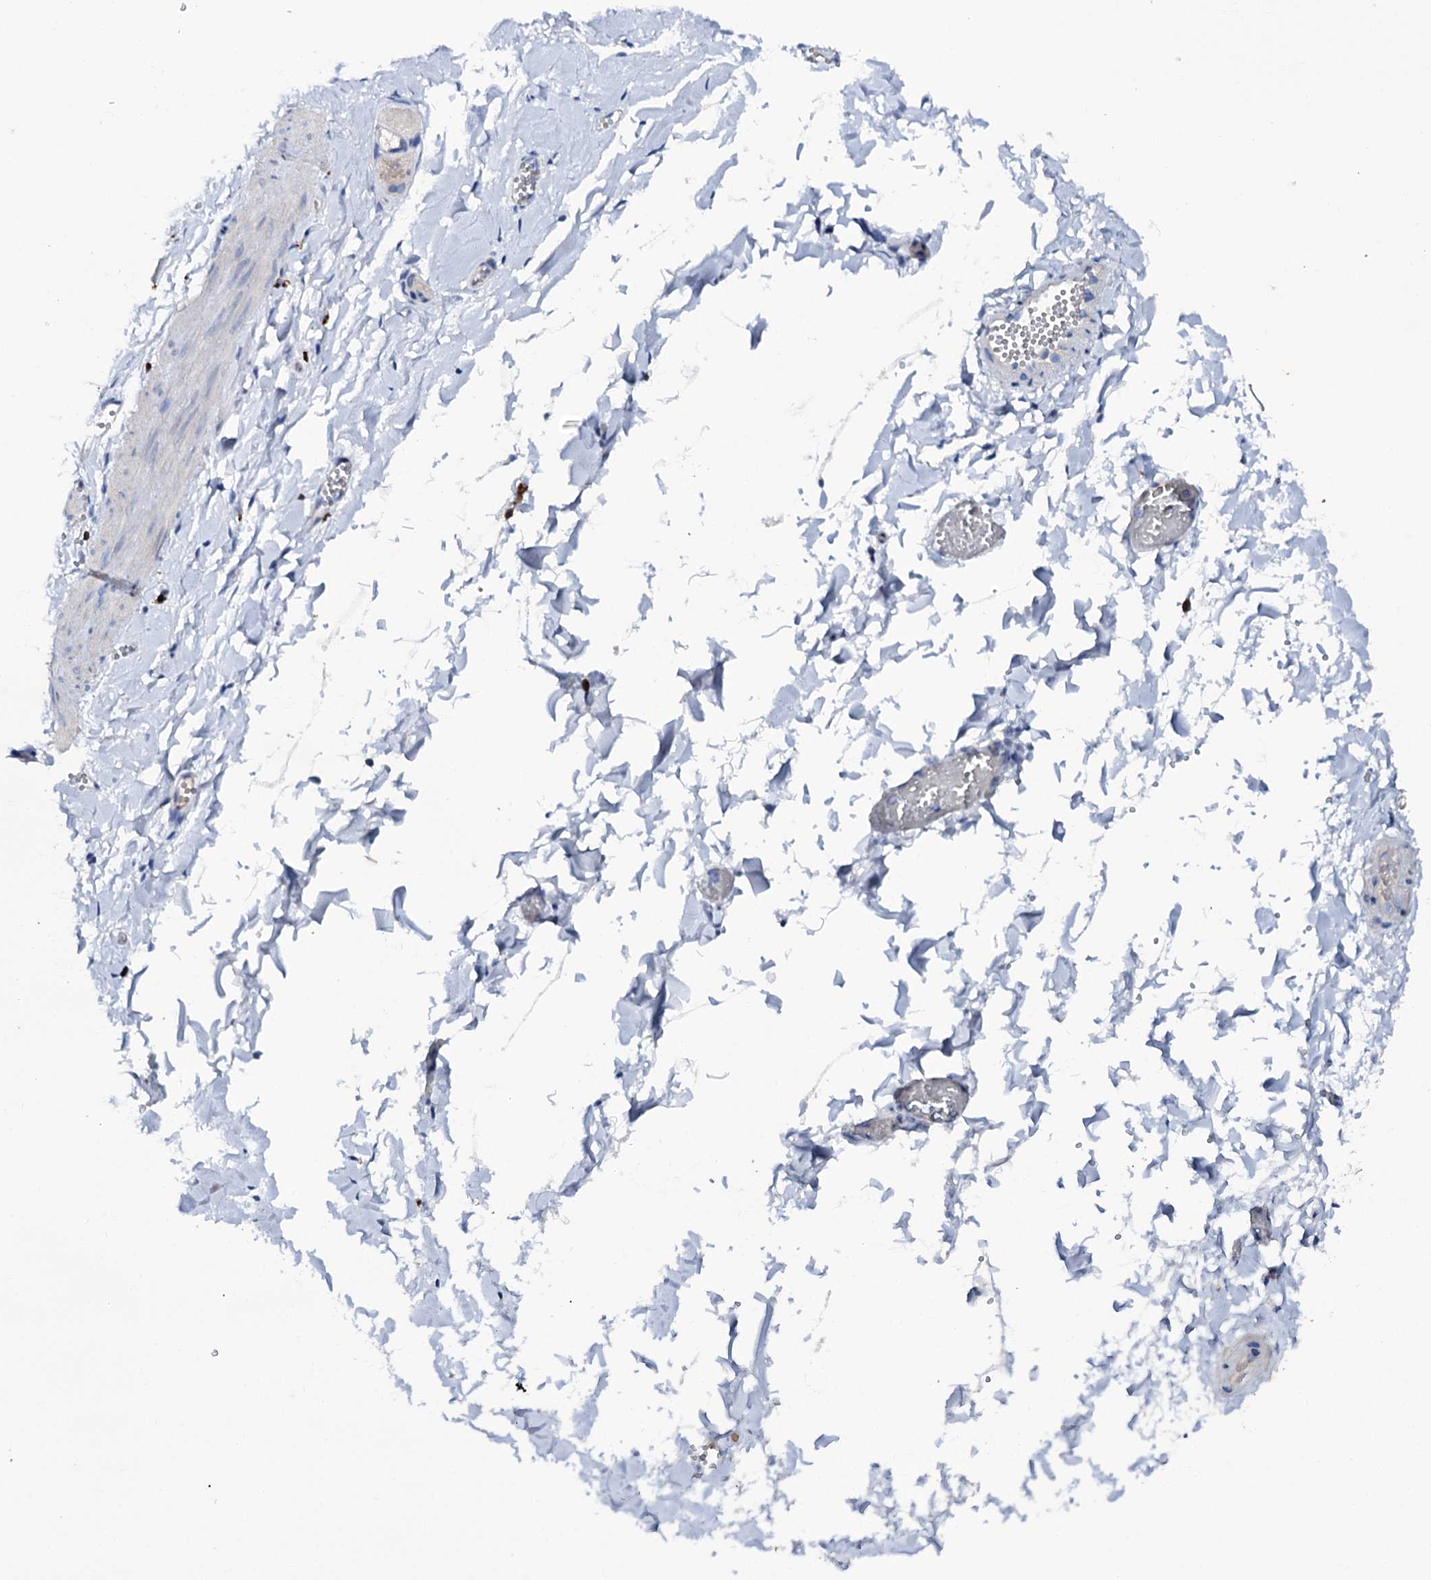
{"staining": {"intensity": "negative", "quantity": "none", "location": "none"}, "tissue": "adipose tissue", "cell_type": "Adipocytes", "image_type": "normal", "snomed": [{"axis": "morphology", "description": "Normal tissue, NOS"}, {"axis": "topography", "description": "Gallbladder"}, {"axis": "topography", "description": "Peripheral nerve tissue"}], "caption": "Immunohistochemistry (IHC) image of unremarkable adipose tissue stained for a protein (brown), which demonstrates no staining in adipocytes.", "gene": "FAM111B", "patient": {"sex": "male", "age": 38}}